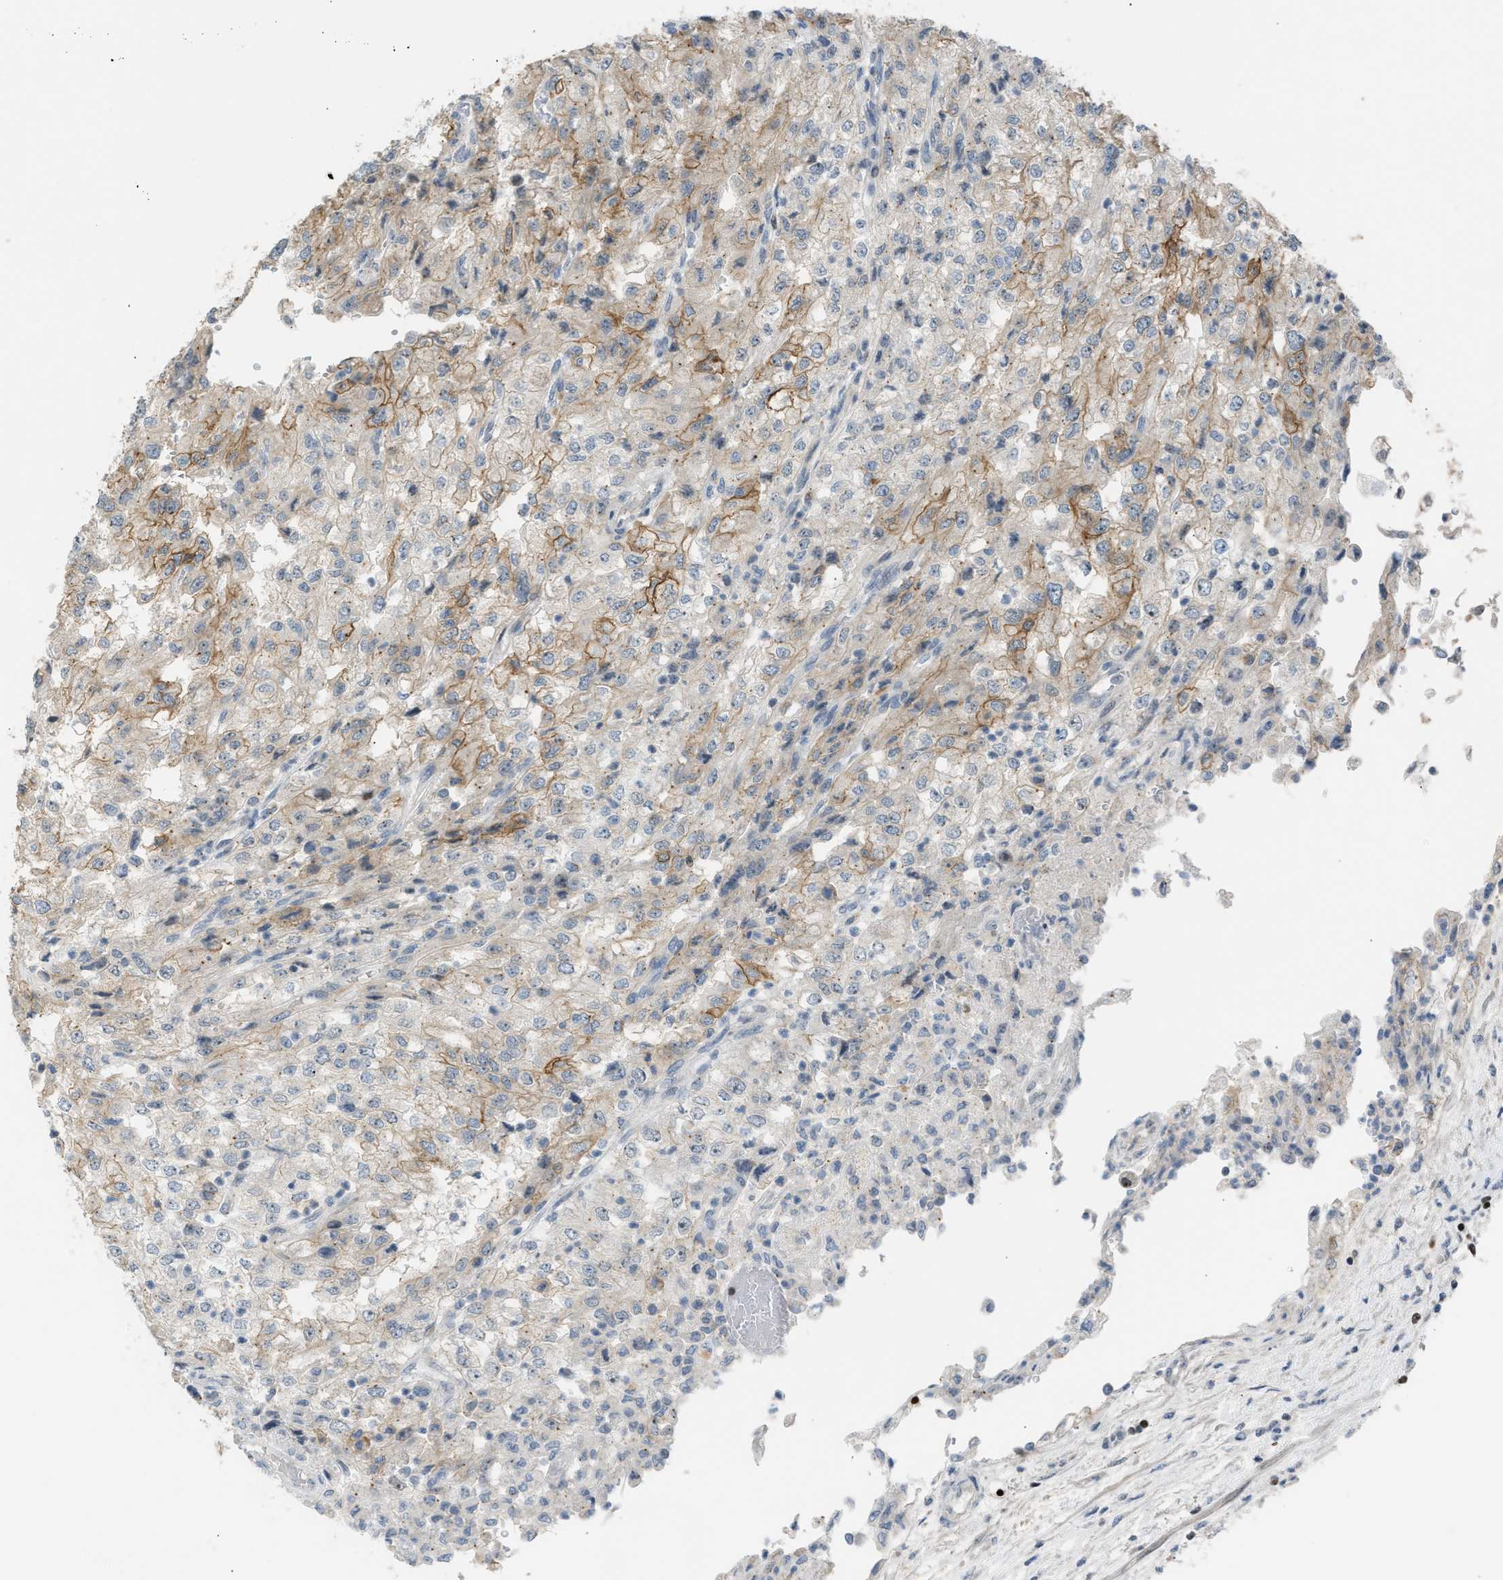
{"staining": {"intensity": "moderate", "quantity": "25%-75%", "location": "cytoplasmic/membranous"}, "tissue": "renal cancer", "cell_type": "Tumor cells", "image_type": "cancer", "snomed": [{"axis": "morphology", "description": "Adenocarcinoma, NOS"}, {"axis": "topography", "description": "Kidney"}], "caption": "Protein analysis of renal adenocarcinoma tissue demonstrates moderate cytoplasmic/membranous expression in approximately 25%-75% of tumor cells.", "gene": "NPS", "patient": {"sex": "female", "age": 54}}